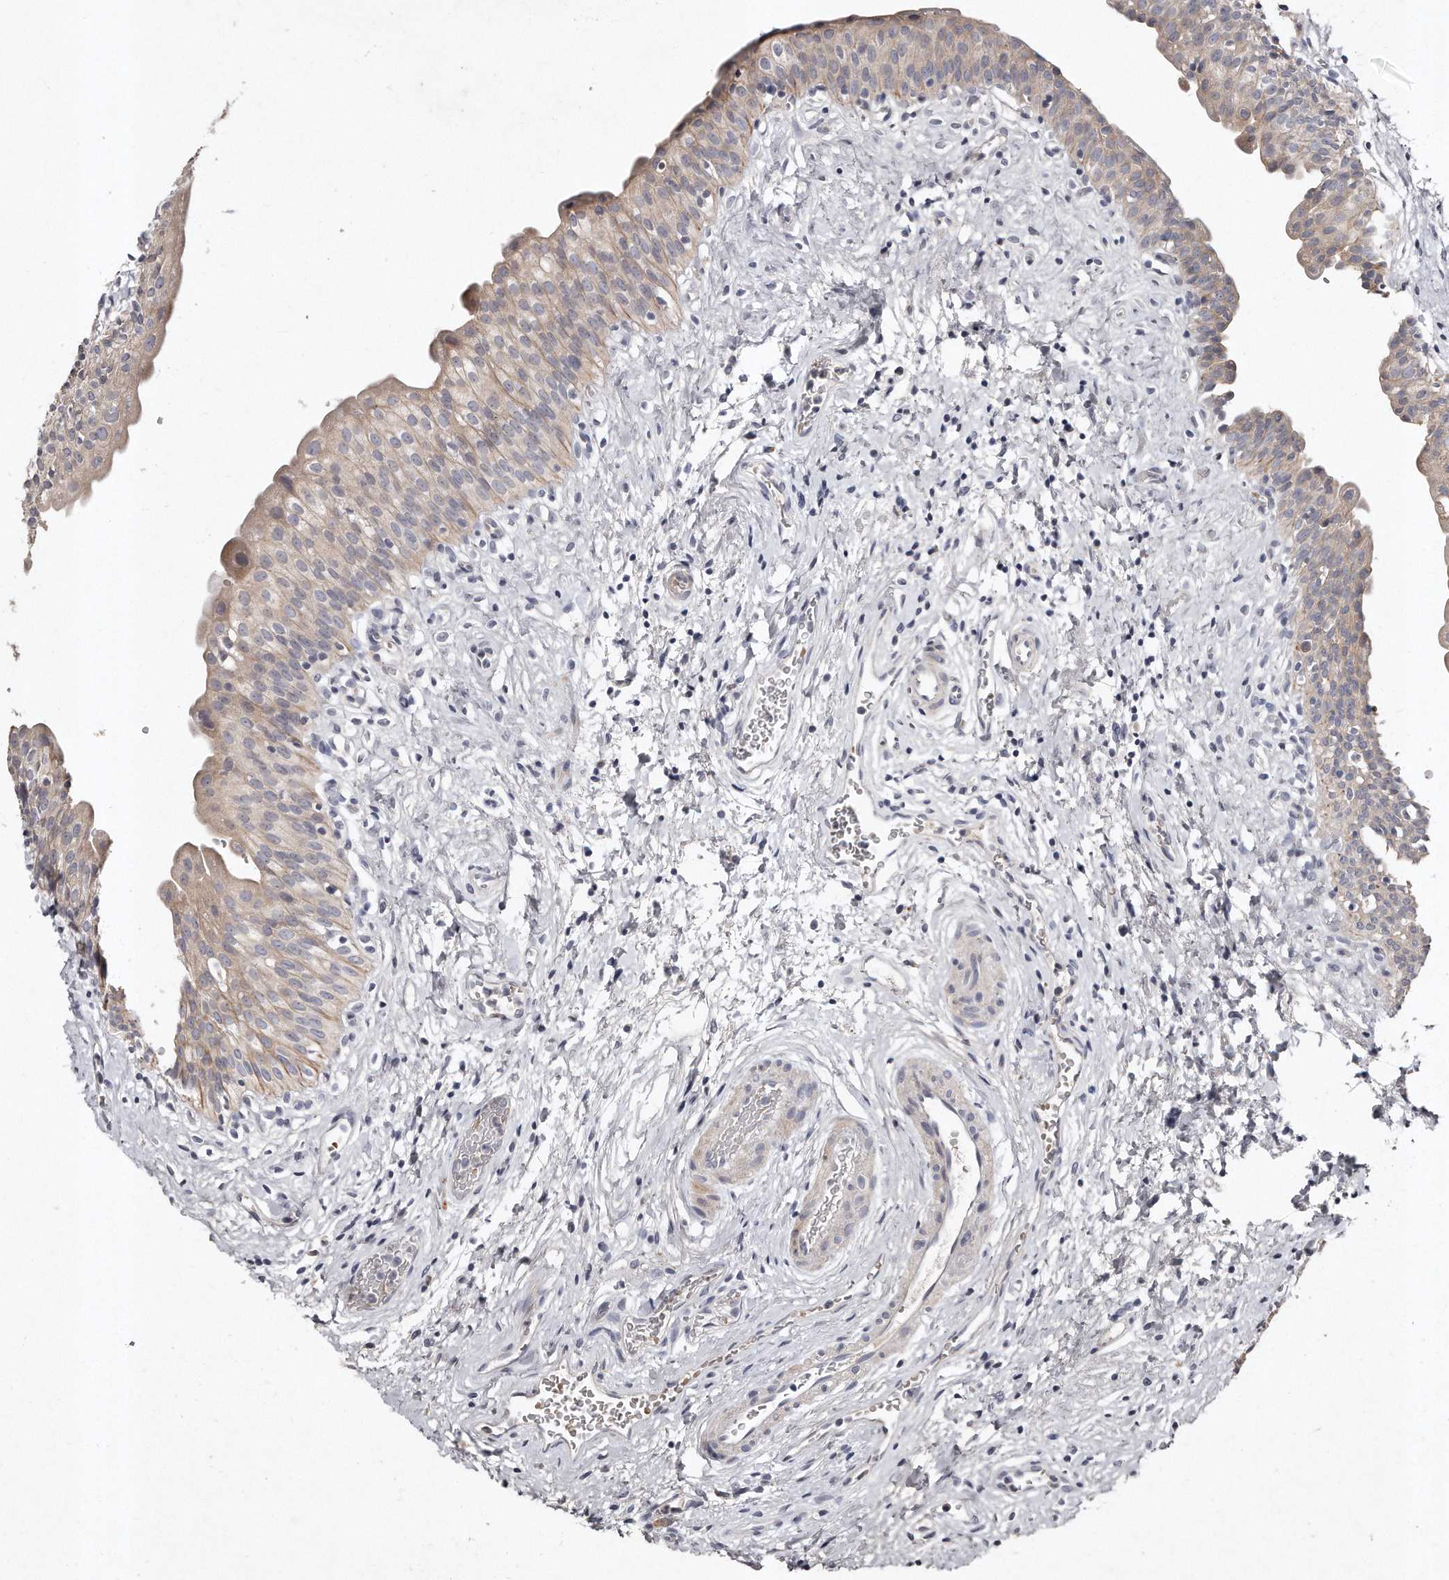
{"staining": {"intensity": "moderate", "quantity": "25%-75%", "location": "cytoplasmic/membranous"}, "tissue": "urinary bladder", "cell_type": "Urothelial cells", "image_type": "normal", "snomed": [{"axis": "morphology", "description": "Normal tissue, NOS"}, {"axis": "topography", "description": "Urinary bladder"}], "caption": "Moderate cytoplasmic/membranous expression for a protein is present in about 25%-75% of urothelial cells of normal urinary bladder using IHC.", "gene": "TECR", "patient": {"sex": "male", "age": 51}}